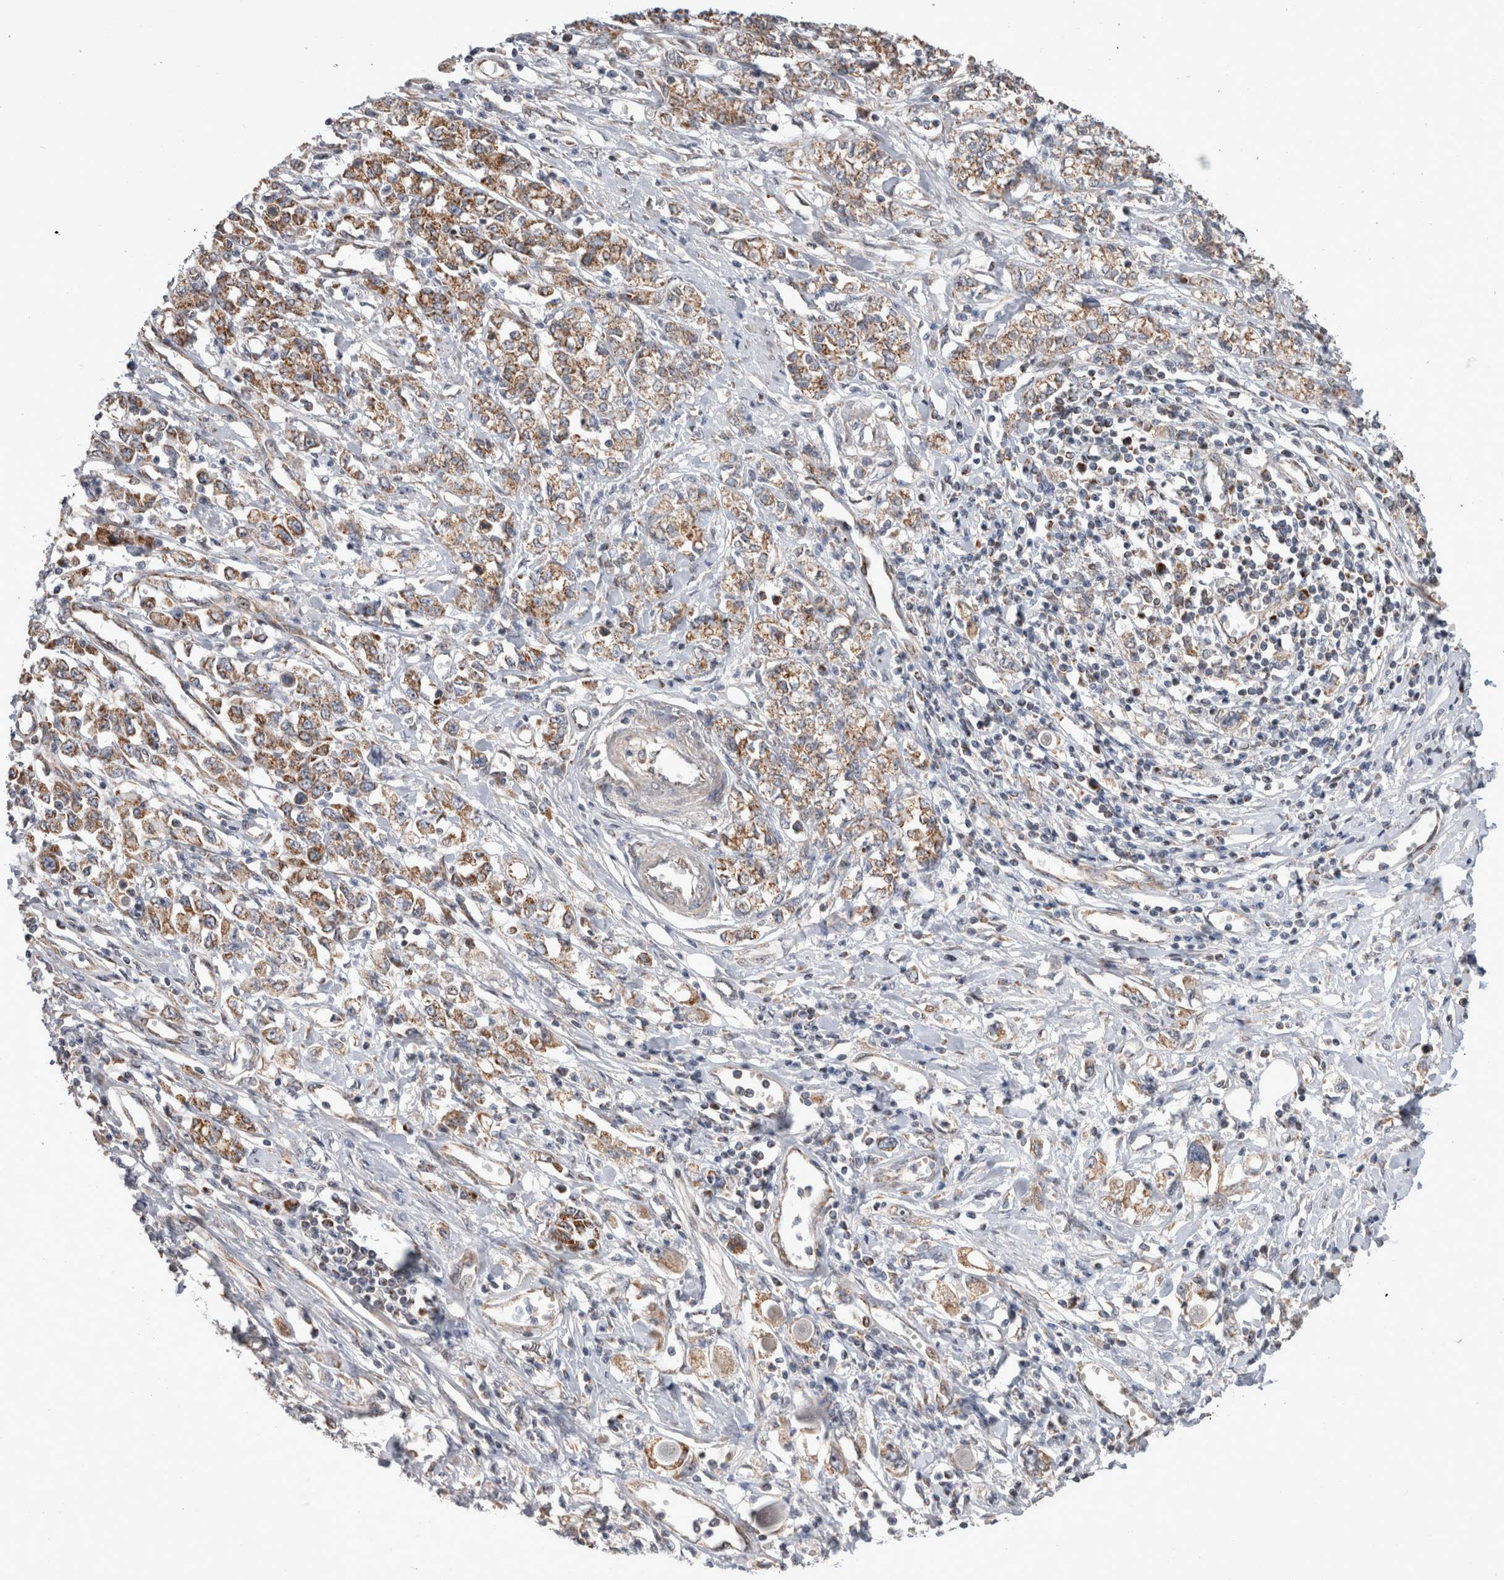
{"staining": {"intensity": "moderate", "quantity": ">75%", "location": "cytoplasmic/membranous"}, "tissue": "stomach cancer", "cell_type": "Tumor cells", "image_type": "cancer", "snomed": [{"axis": "morphology", "description": "Adenocarcinoma, NOS"}, {"axis": "topography", "description": "Stomach"}], "caption": "High-power microscopy captured an IHC micrograph of adenocarcinoma (stomach), revealing moderate cytoplasmic/membranous expression in approximately >75% of tumor cells.", "gene": "MRPL37", "patient": {"sex": "female", "age": 76}}